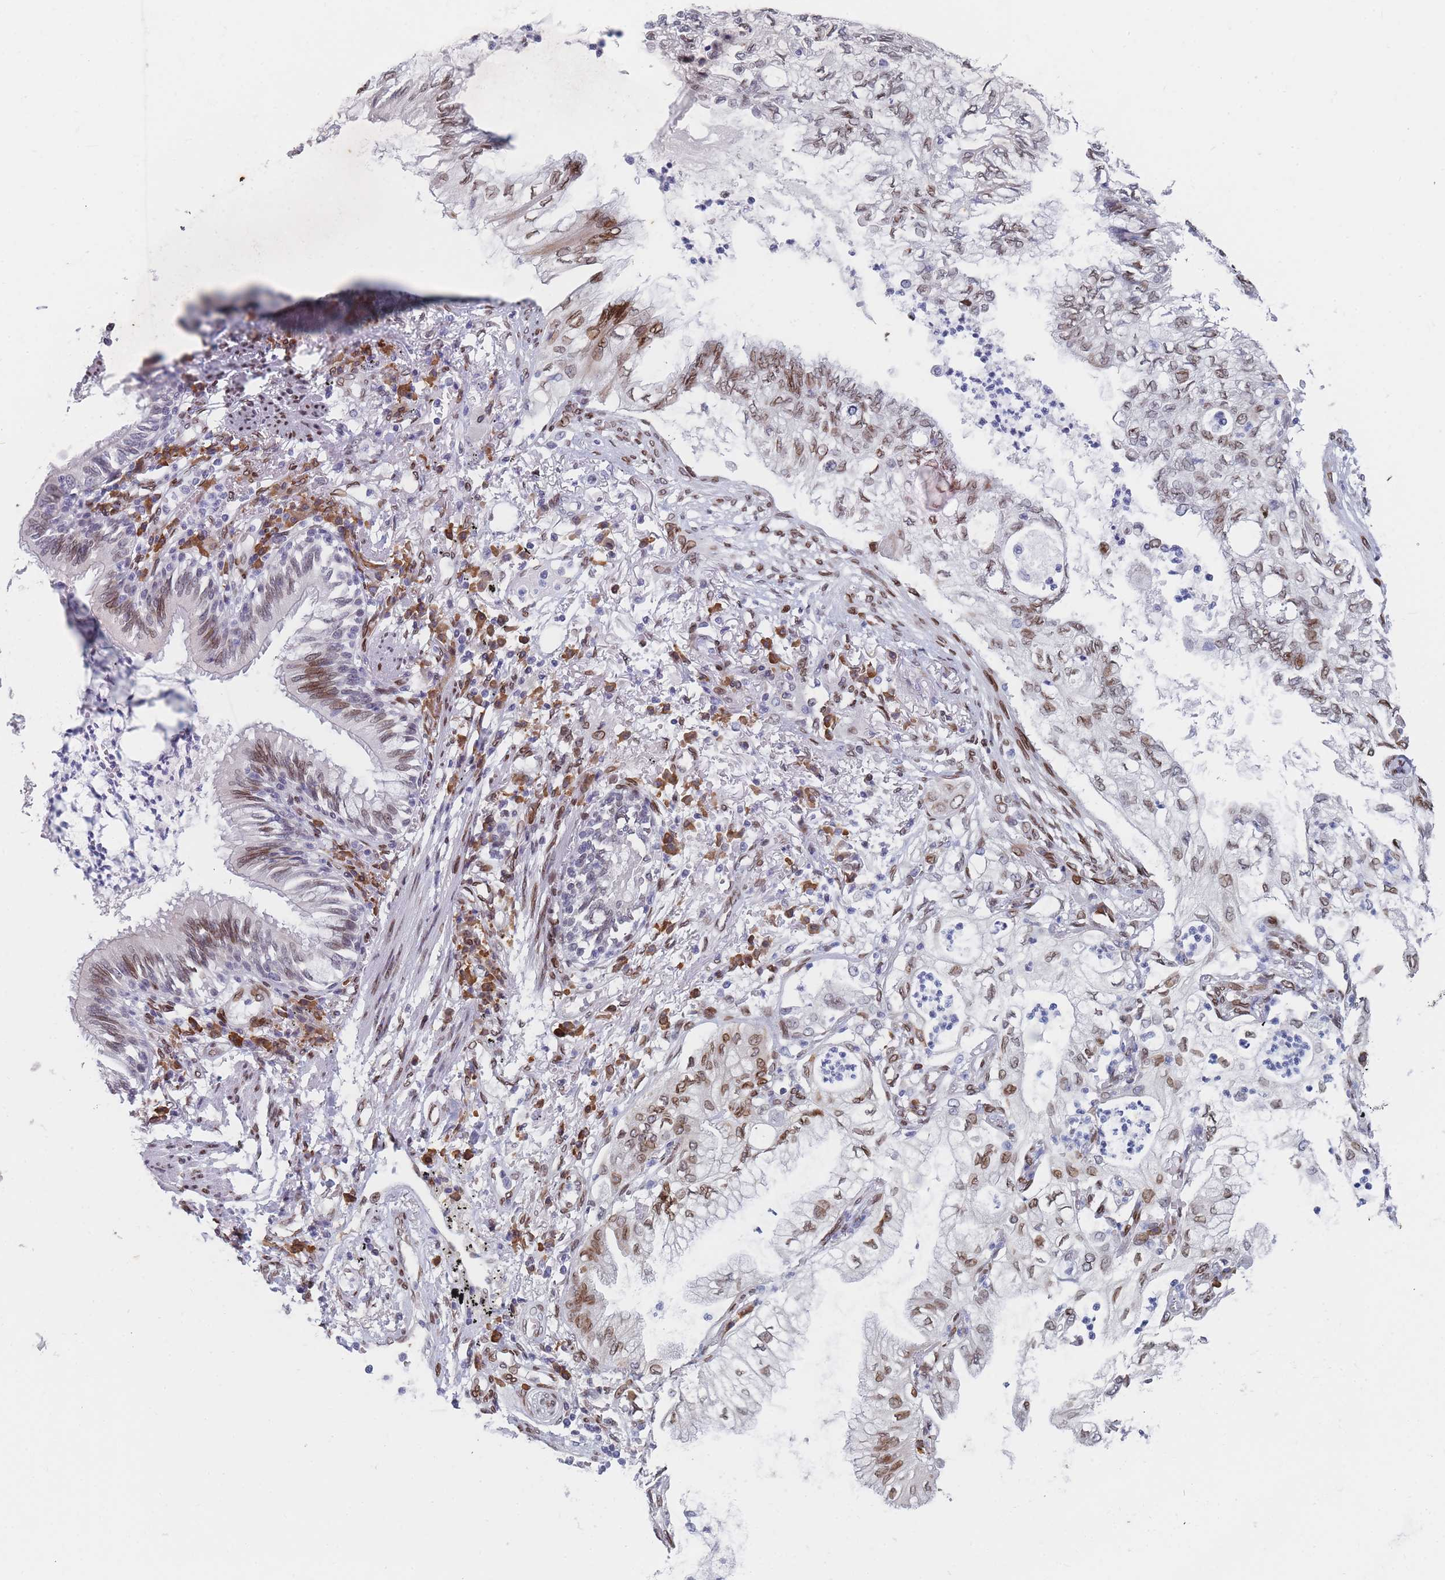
{"staining": {"intensity": "moderate", "quantity": "25%-75%", "location": "cytoplasmic/membranous,nuclear"}, "tissue": "lung cancer", "cell_type": "Tumor cells", "image_type": "cancer", "snomed": [{"axis": "morphology", "description": "Adenocarcinoma, NOS"}, {"axis": "topography", "description": "Lung"}], "caption": "DAB immunohistochemical staining of human lung cancer displays moderate cytoplasmic/membranous and nuclear protein positivity in about 25%-75% of tumor cells. Using DAB (3,3'-diaminobenzidine) (brown) and hematoxylin (blue) stains, captured at high magnification using brightfield microscopy.", "gene": "ZBTB1", "patient": {"sex": "female", "age": 70}}